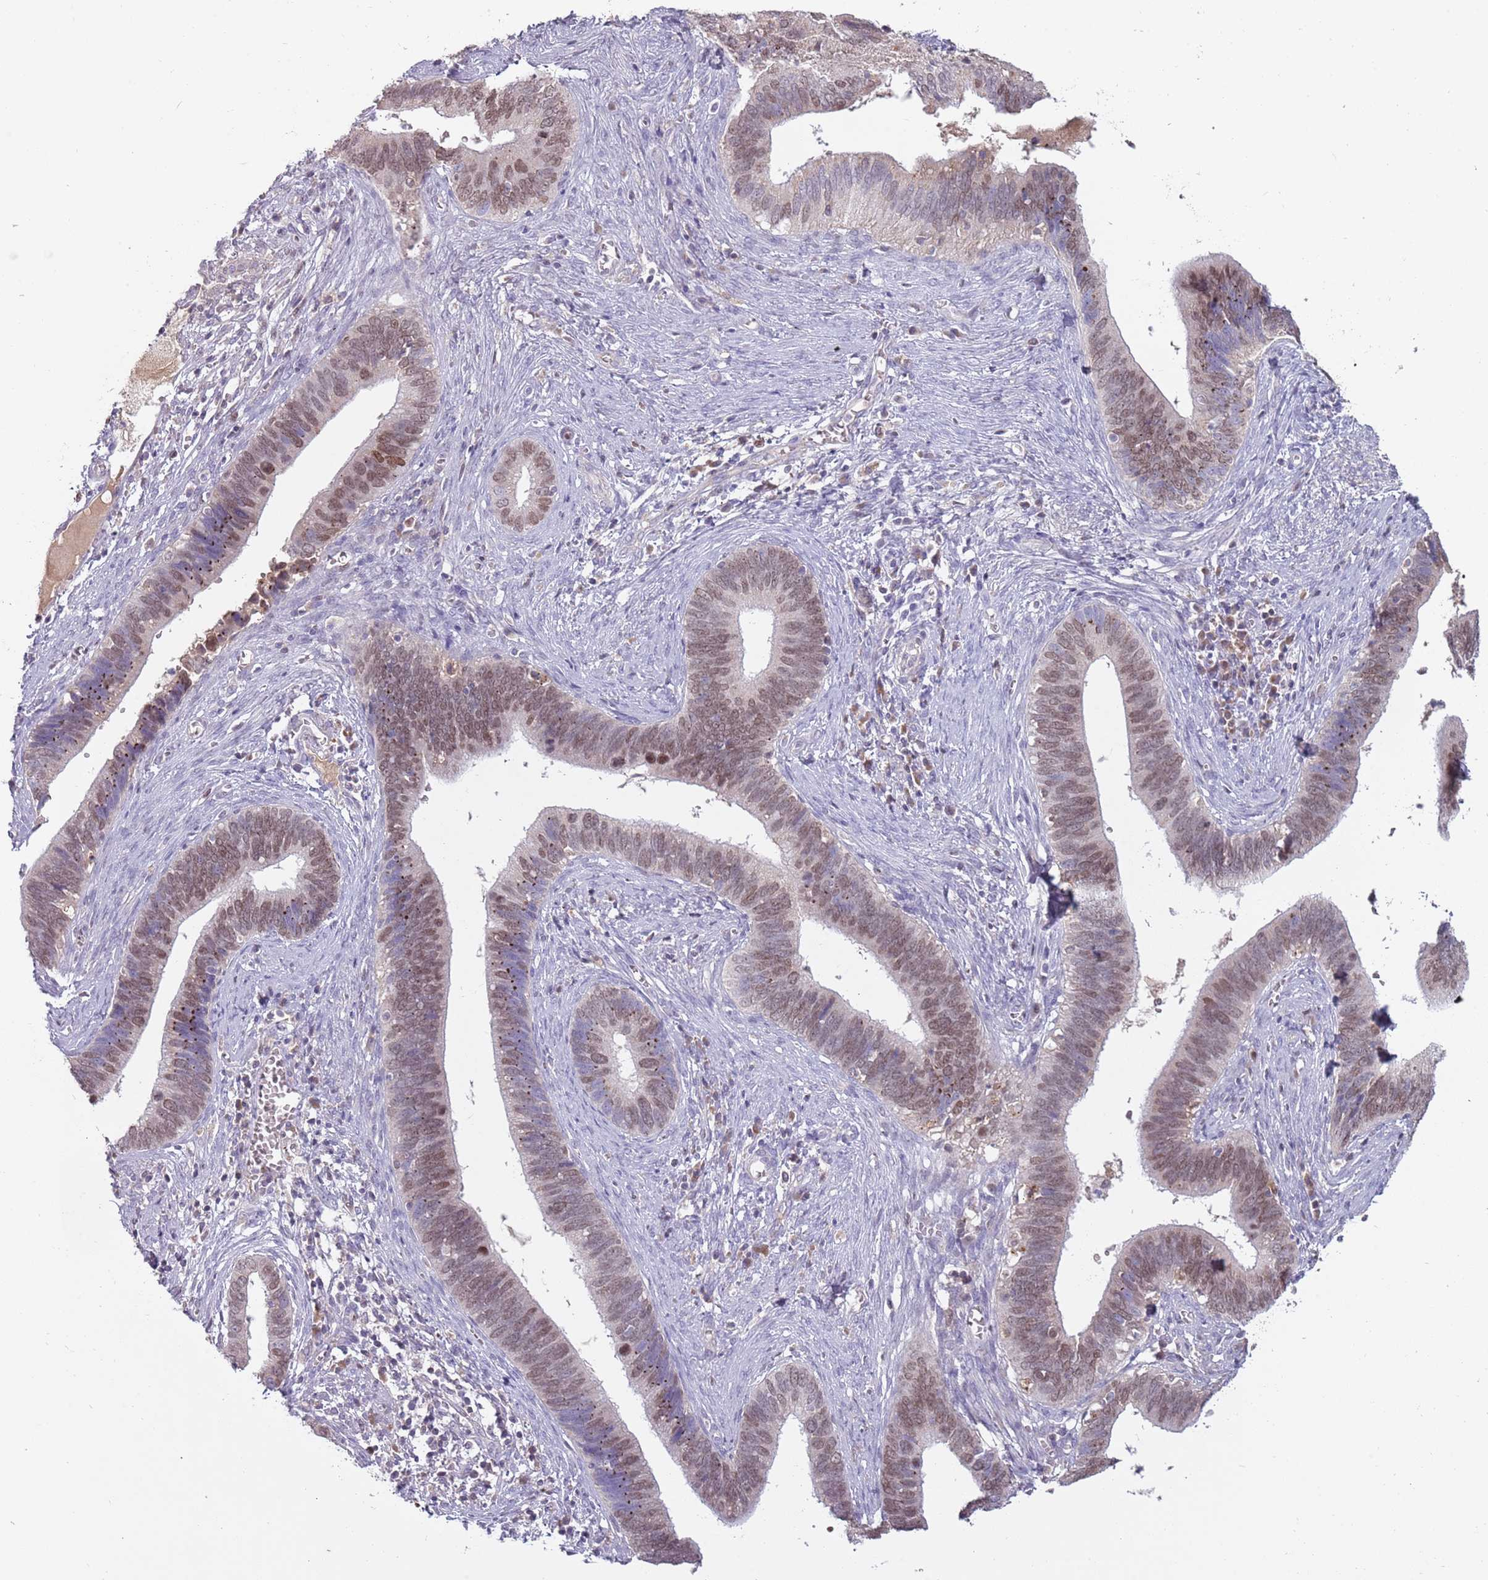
{"staining": {"intensity": "moderate", "quantity": ">75%", "location": "nuclear"}, "tissue": "cervical cancer", "cell_type": "Tumor cells", "image_type": "cancer", "snomed": [{"axis": "morphology", "description": "Adenocarcinoma, NOS"}, {"axis": "topography", "description": "Cervix"}], "caption": "High-magnification brightfield microscopy of cervical adenocarcinoma stained with DAB (brown) and counterstained with hematoxylin (blue). tumor cells exhibit moderate nuclear expression is identified in about>75% of cells. (Stains: DAB (3,3'-diaminobenzidine) in brown, nuclei in blue, Microscopy: brightfield microscopy at high magnification).", "gene": "SYS1", "patient": {"sex": "female", "age": 42}}